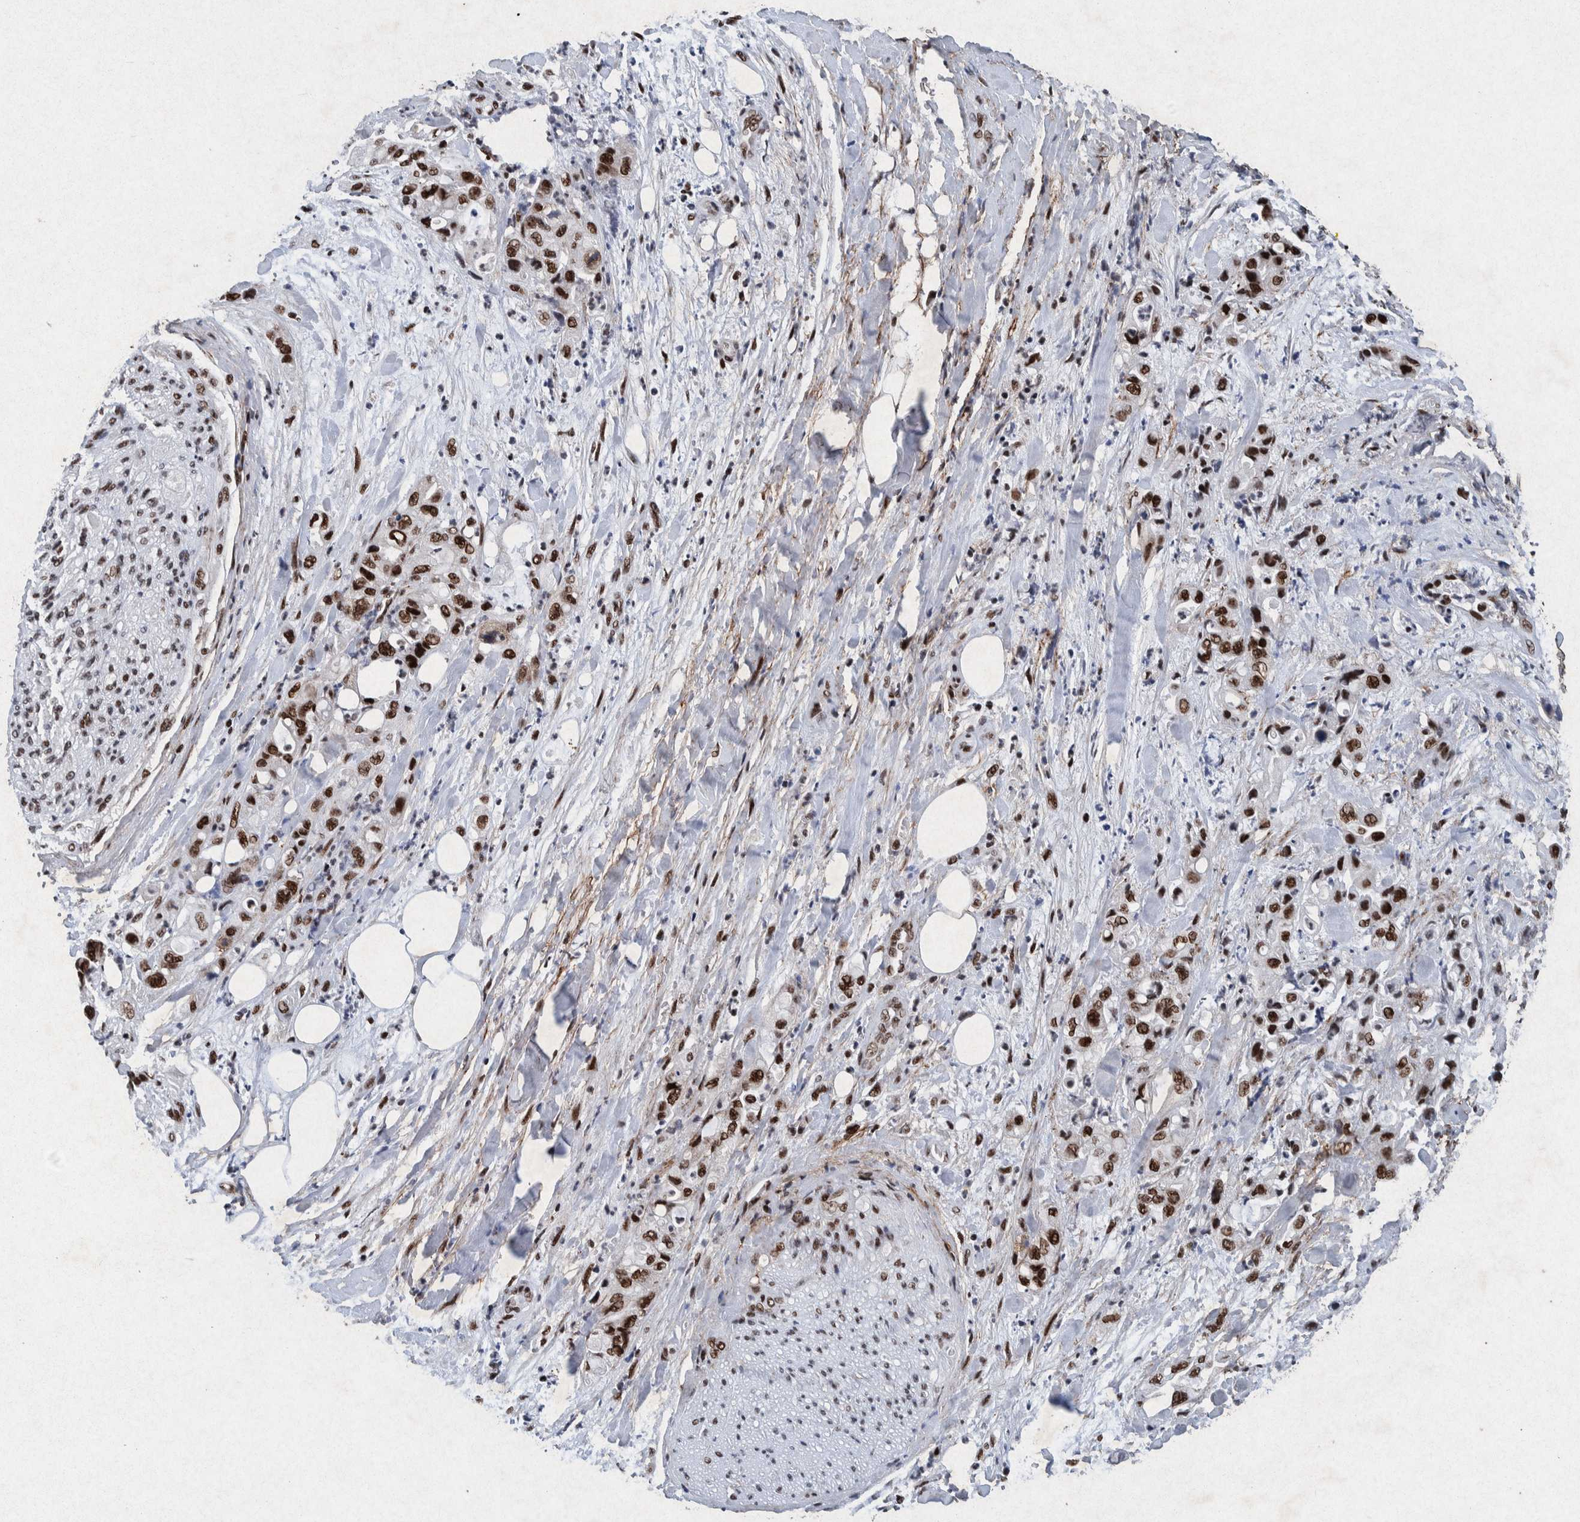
{"staining": {"intensity": "strong", "quantity": ">75%", "location": "nuclear"}, "tissue": "pancreatic cancer", "cell_type": "Tumor cells", "image_type": "cancer", "snomed": [{"axis": "morphology", "description": "Adenocarcinoma, NOS"}, {"axis": "topography", "description": "Pancreas"}], "caption": "Approximately >75% of tumor cells in pancreatic adenocarcinoma reveal strong nuclear protein positivity as visualized by brown immunohistochemical staining.", "gene": "TAF10", "patient": {"sex": "male", "age": 70}}